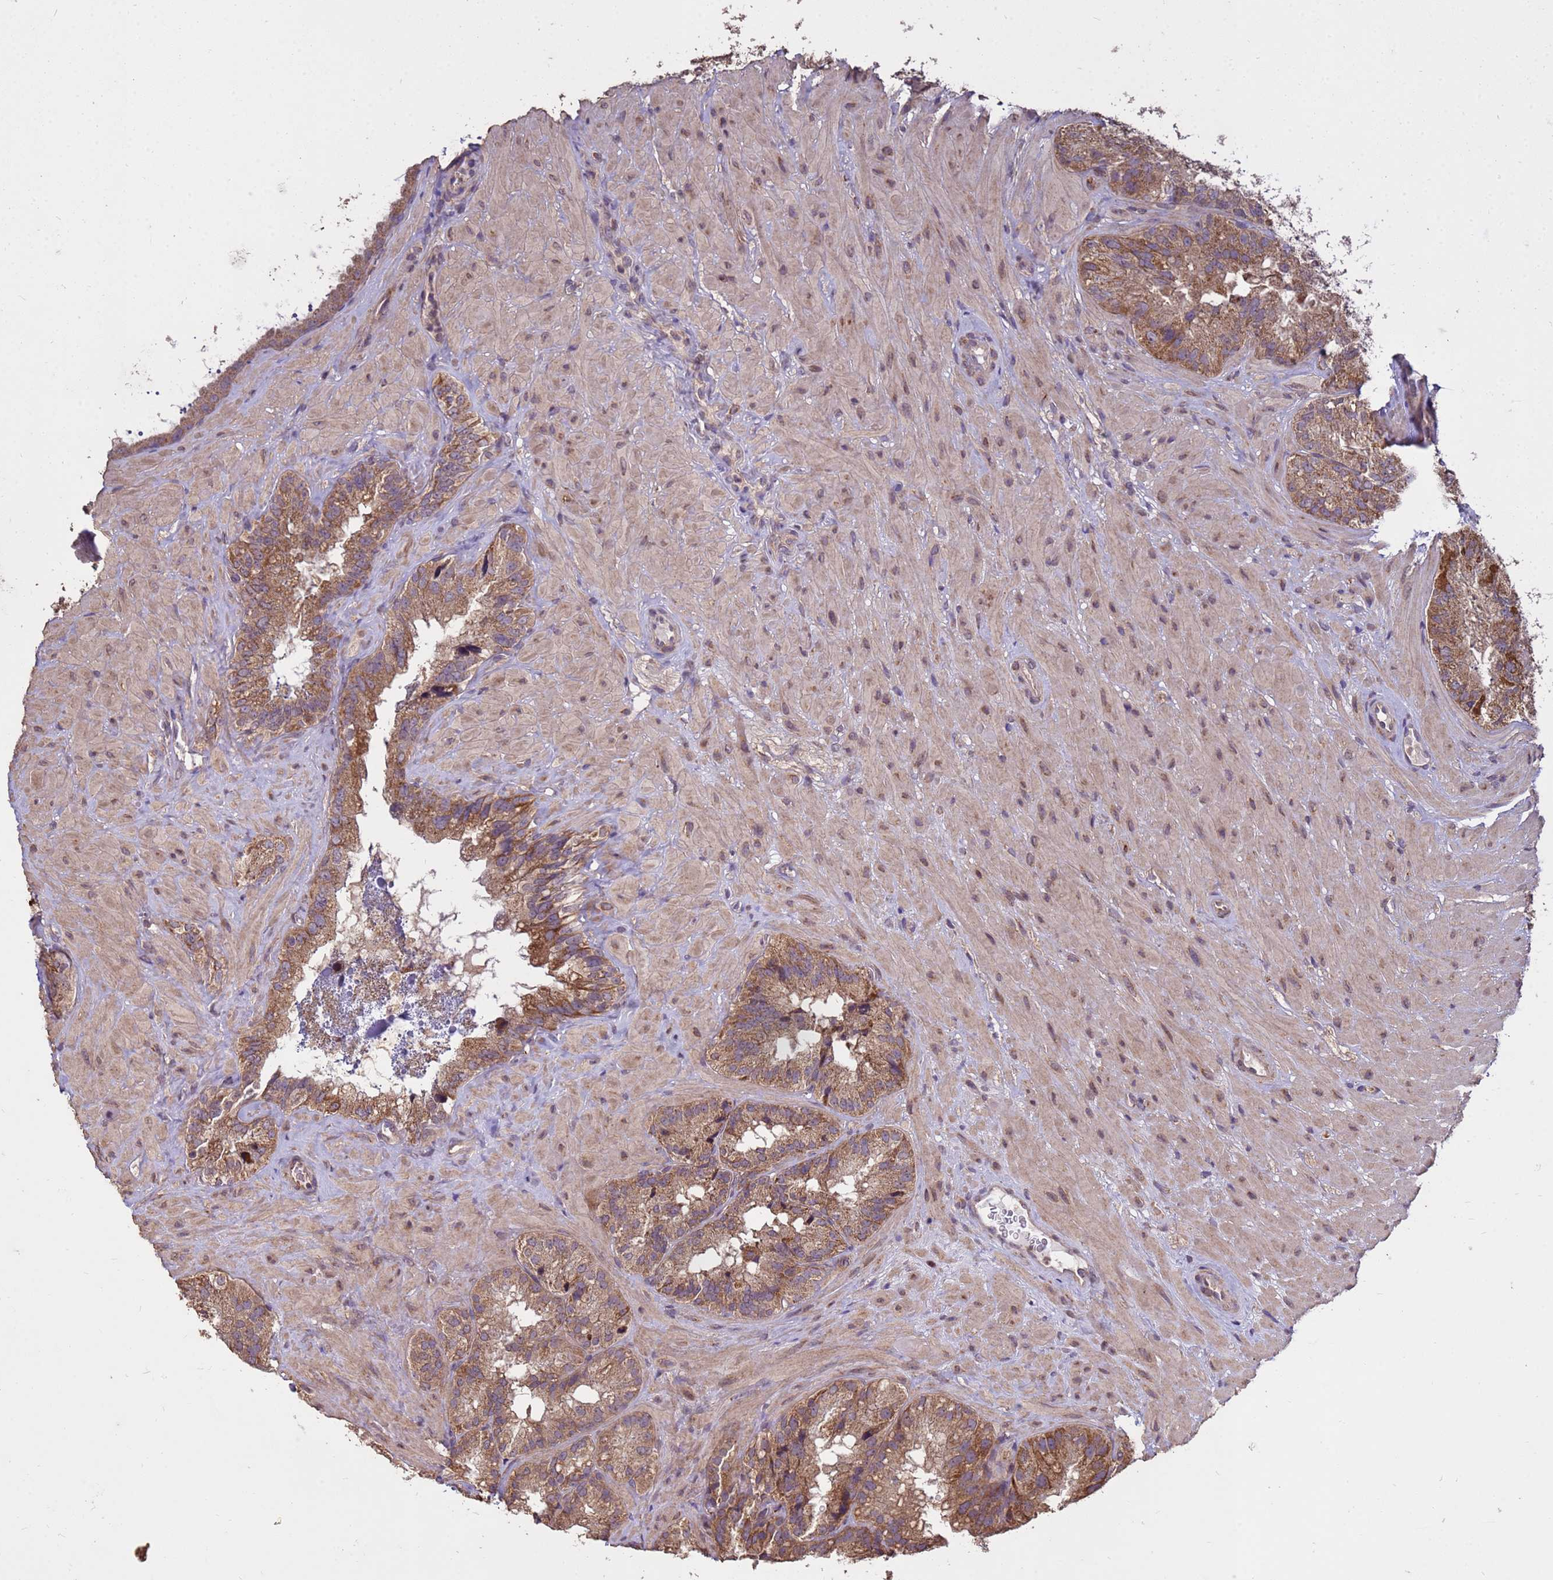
{"staining": {"intensity": "moderate", "quantity": ">75%", "location": "cytoplasmic/membranous"}, "tissue": "seminal vesicle", "cell_type": "Glandular cells", "image_type": "normal", "snomed": [{"axis": "morphology", "description": "Normal tissue, NOS"}, {"axis": "topography", "description": "Seminal veicle"}], "caption": "Immunohistochemical staining of normal human seminal vesicle displays medium levels of moderate cytoplasmic/membranous staining in about >75% of glandular cells.", "gene": "P2RX7", "patient": {"sex": "male", "age": 58}}